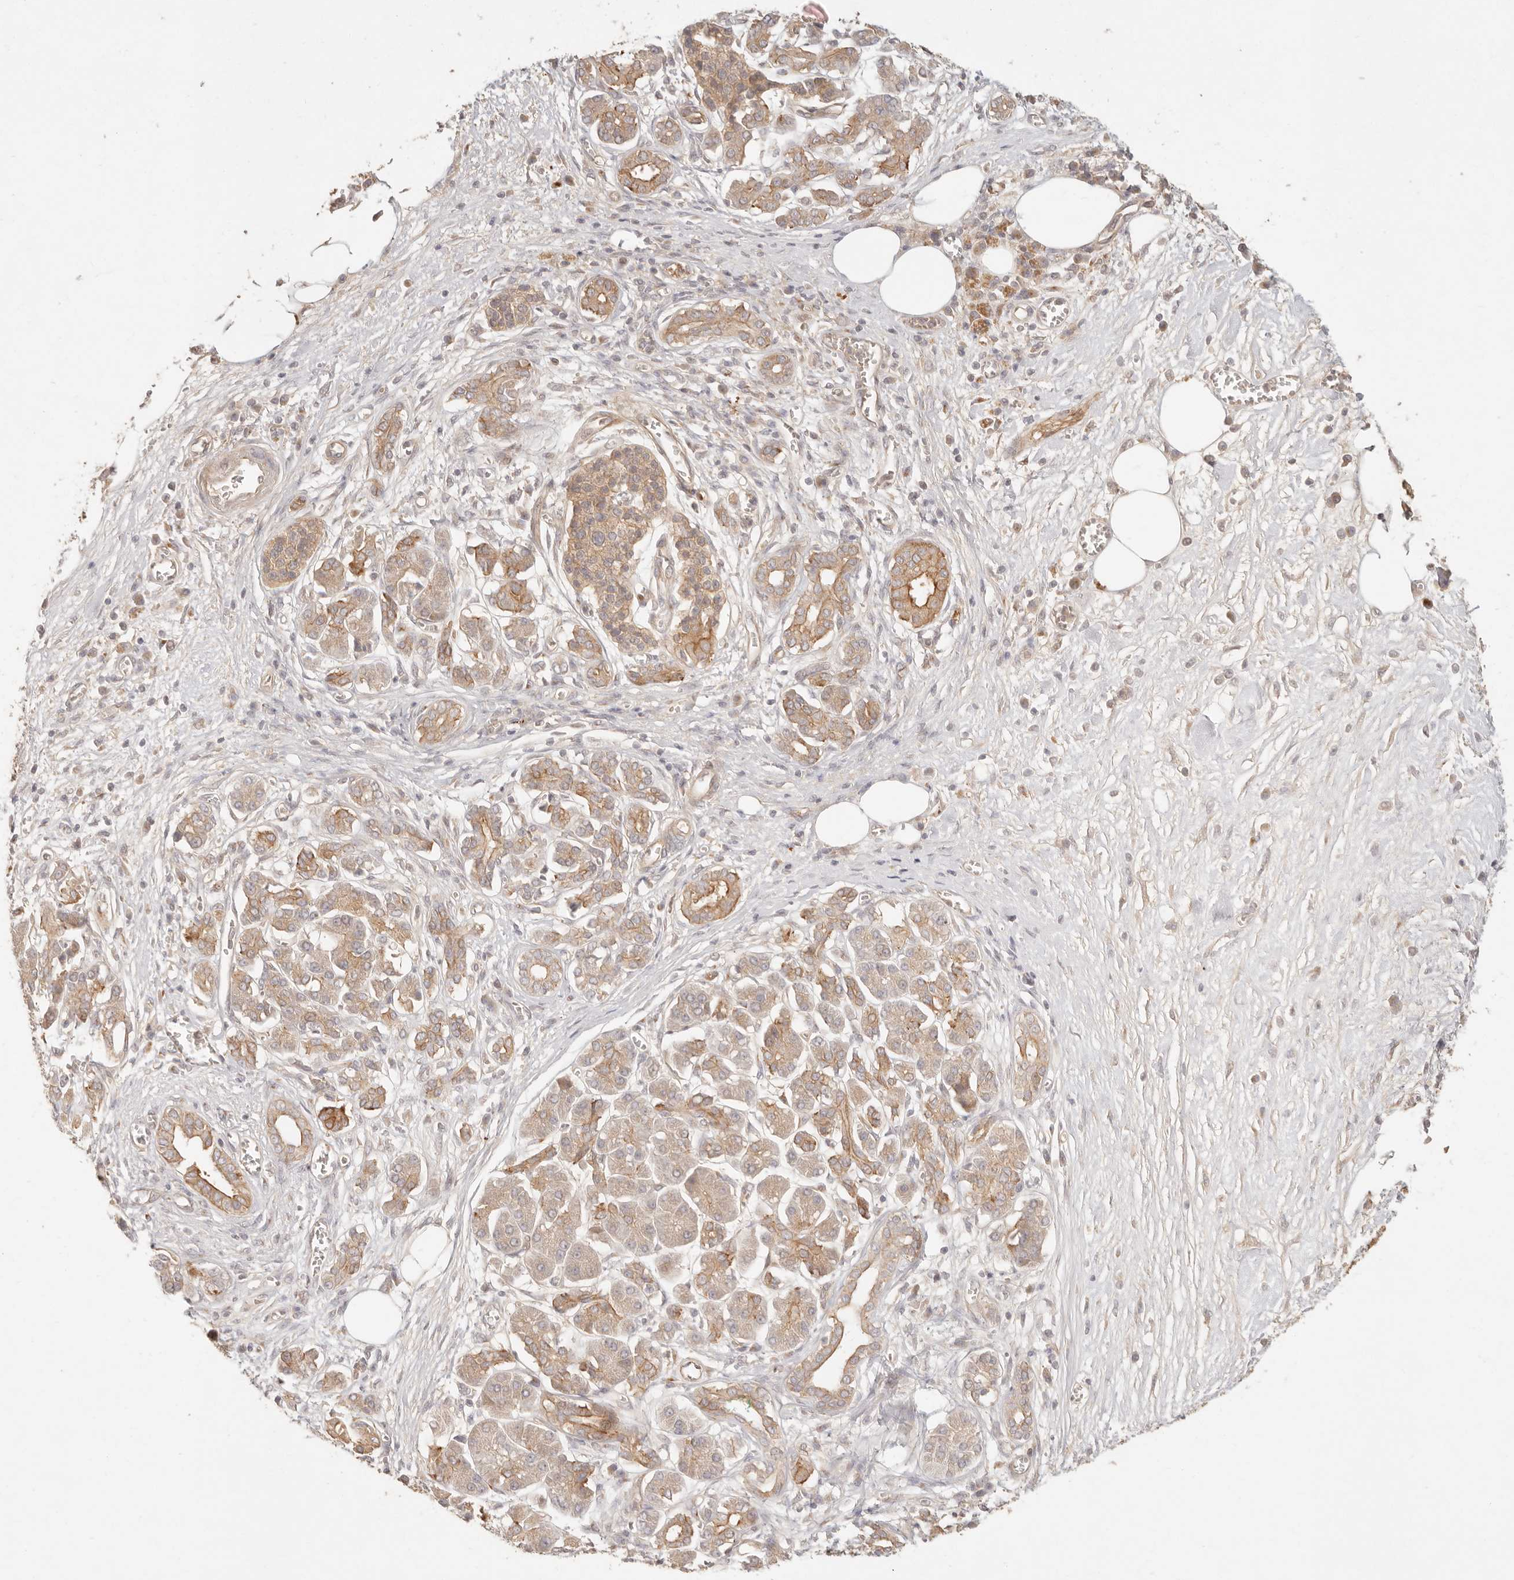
{"staining": {"intensity": "moderate", "quantity": ">75%", "location": "cytoplasmic/membranous"}, "tissue": "pancreatic cancer", "cell_type": "Tumor cells", "image_type": "cancer", "snomed": [{"axis": "morphology", "description": "Adenocarcinoma, NOS"}, {"axis": "topography", "description": "Pancreas"}], "caption": "A micrograph of human pancreatic adenocarcinoma stained for a protein displays moderate cytoplasmic/membranous brown staining in tumor cells. (DAB IHC, brown staining for protein, blue staining for nuclei).", "gene": "PPP1R3B", "patient": {"sex": "male", "age": 78}}